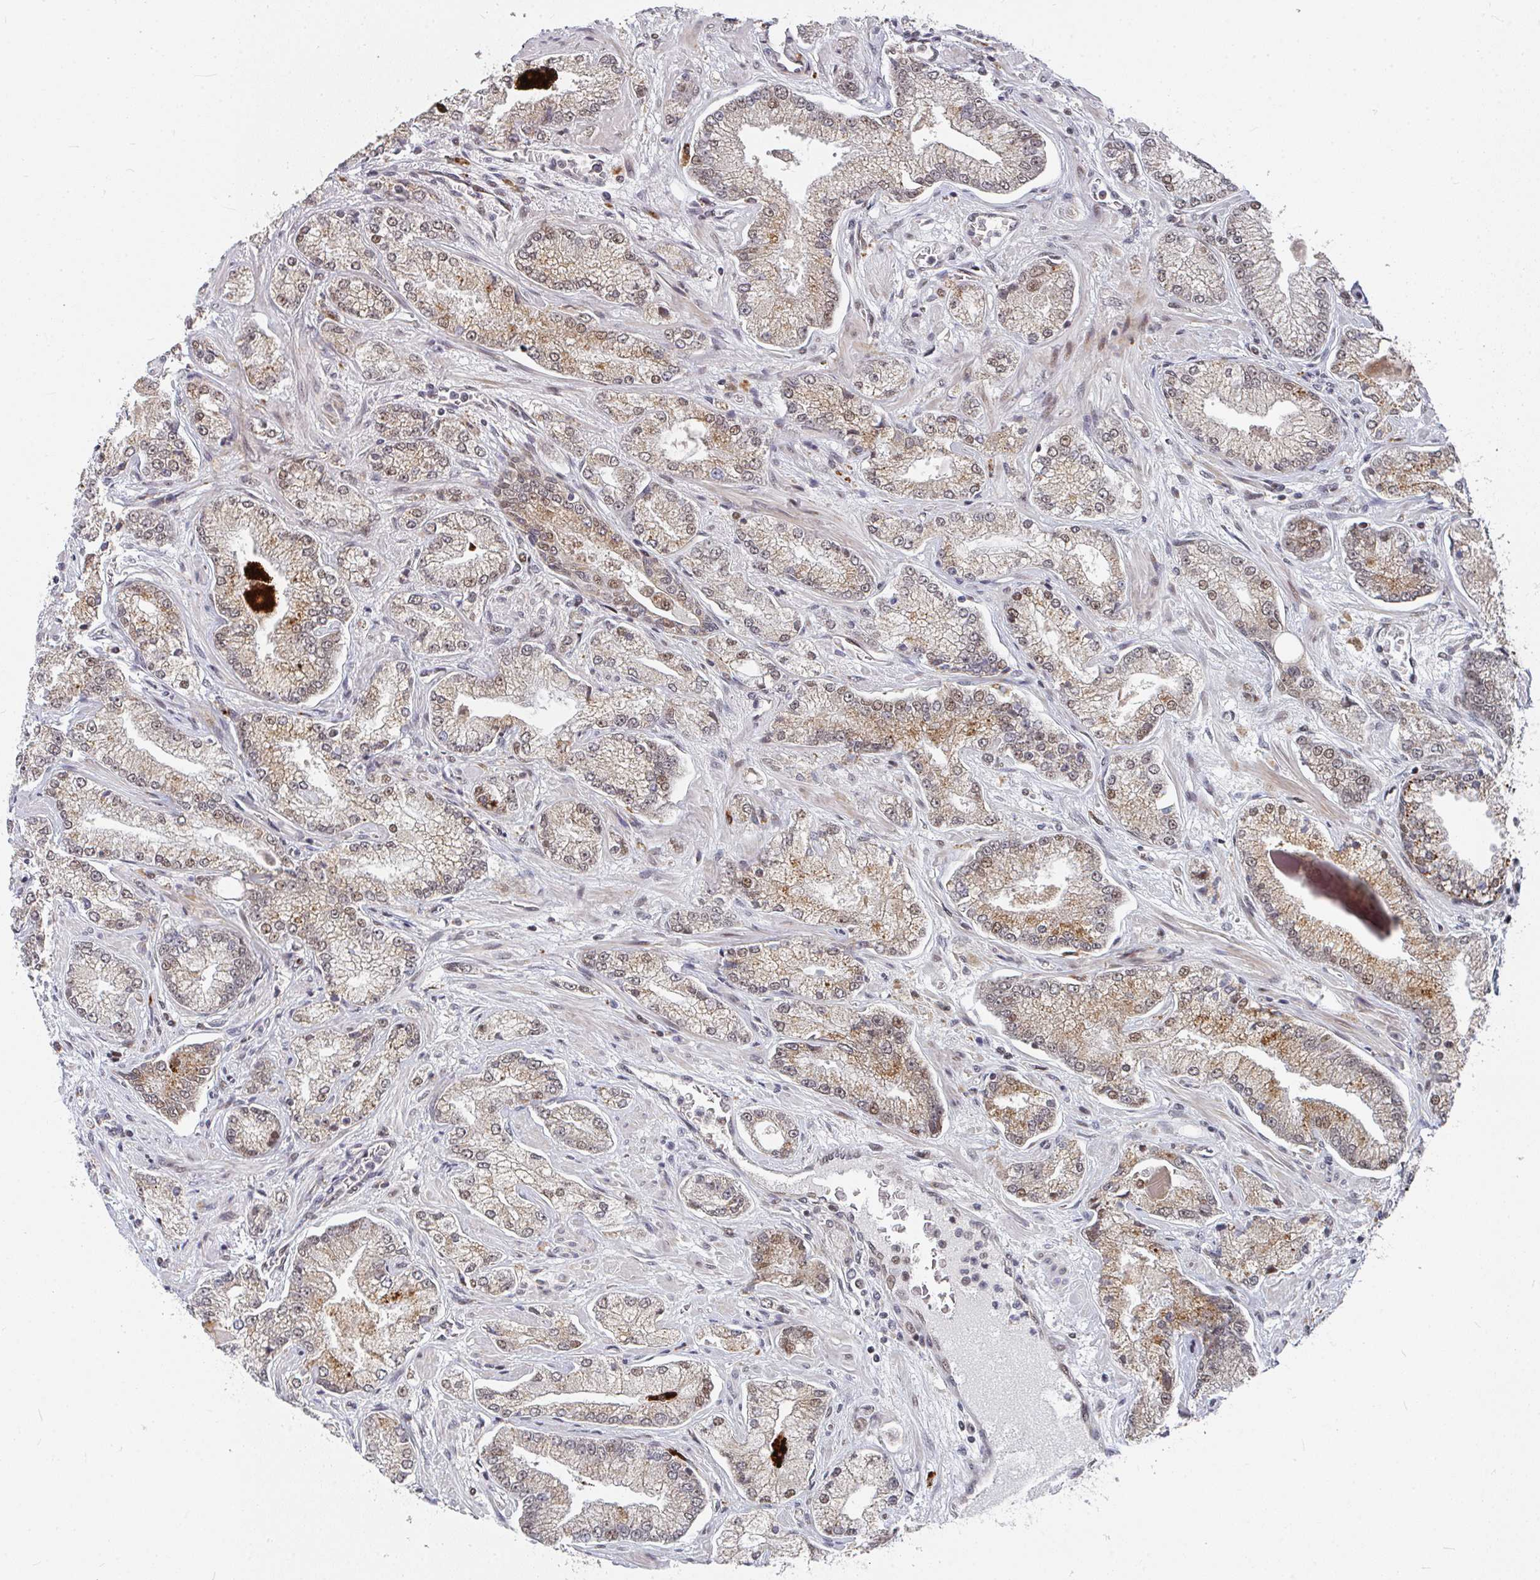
{"staining": {"intensity": "weak", "quantity": ">75%", "location": "cytoplasmic/membranous,nuclear"}, "tissue": "prostate cancer", "cell_type": "Tumor cells", "image_type": "cancer", "snomed": [{"axis": "morphology", "description": "Normal tissue, NOS"}, {"axis": "morphology", "description": "Adenocarcinoma, High grade"}, {"axis": "topography", "description": "Prostate"}, {"axis": "topography", "description": "Peripheral nerve tissue"}], "caption": "Protein staining displays weak cytoplasmic/membranous and nuclear expression in approximately >75% of tumor cells in prostate adenocarcinoma (high-grade). The staining was performed using DAB (3,3'-diaminobenzidine) to visualize the protein expression in brown, while the nuclei were stained in blue with hematoxylin (Magnification: 20x).", "gene": "RBBP5", "patient": {"sex": "male", "age": 68}}